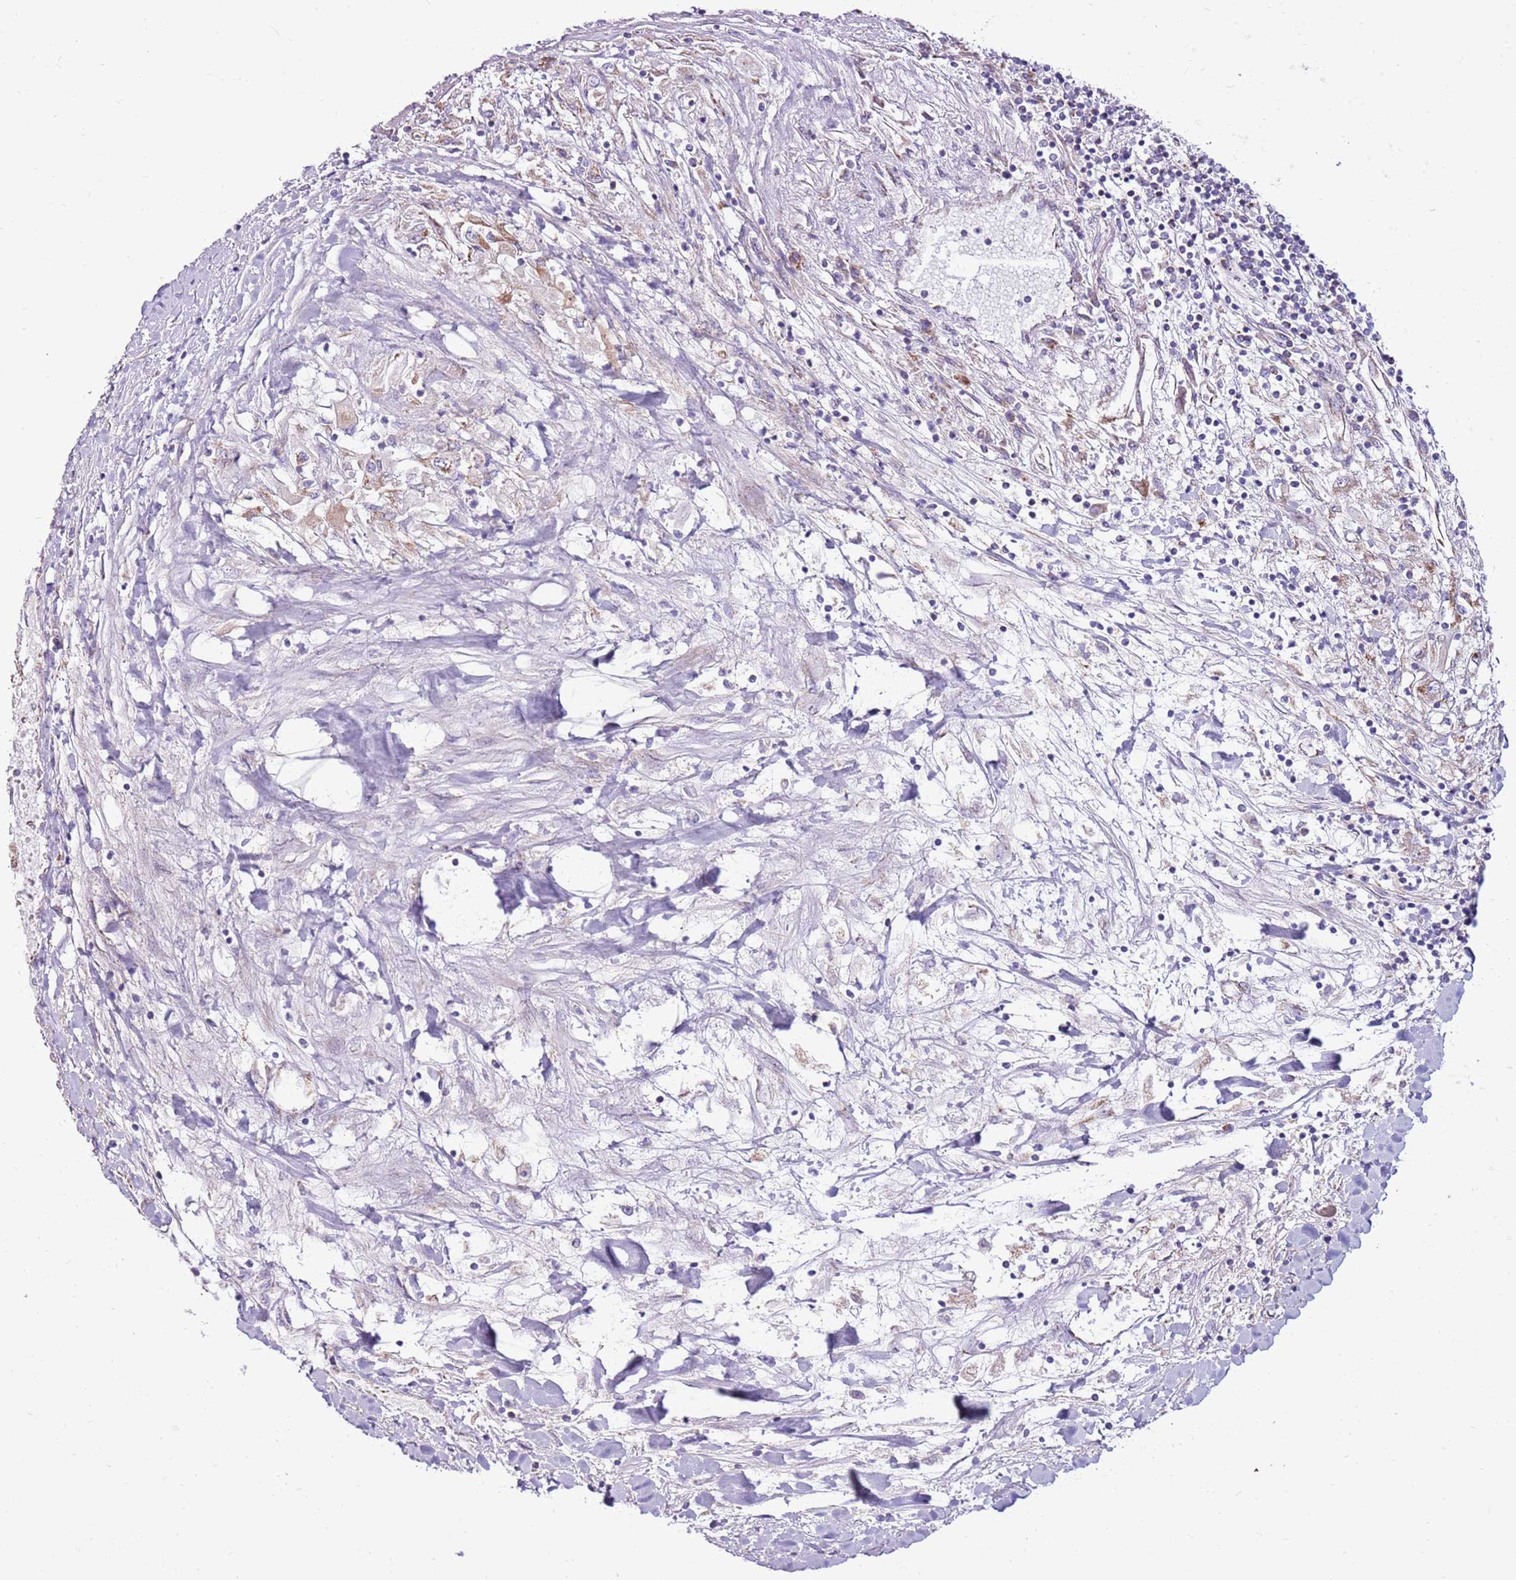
{"staining": {"intensity": "moderate", "quantity": "<25%", "location": "cytoplasmic/membranous"}, "tissue": "renal cancer", "cell_type": "Tumor cells", "image_type": "cancer", "snomed": [{"axis": "morphology", "description": "Adenocarcinoma, NOS"}, {"axis": "topography", "description": "Kidney"}], "caption": "Moderate cytoplasmic/membranous staining for a protein is present in approximately <25% of tumor cells of adenocarcinoma (renal) using immunohistochemistry.", "gene": "HECTD4", "patient": {"sex": "male", "age": 80}}